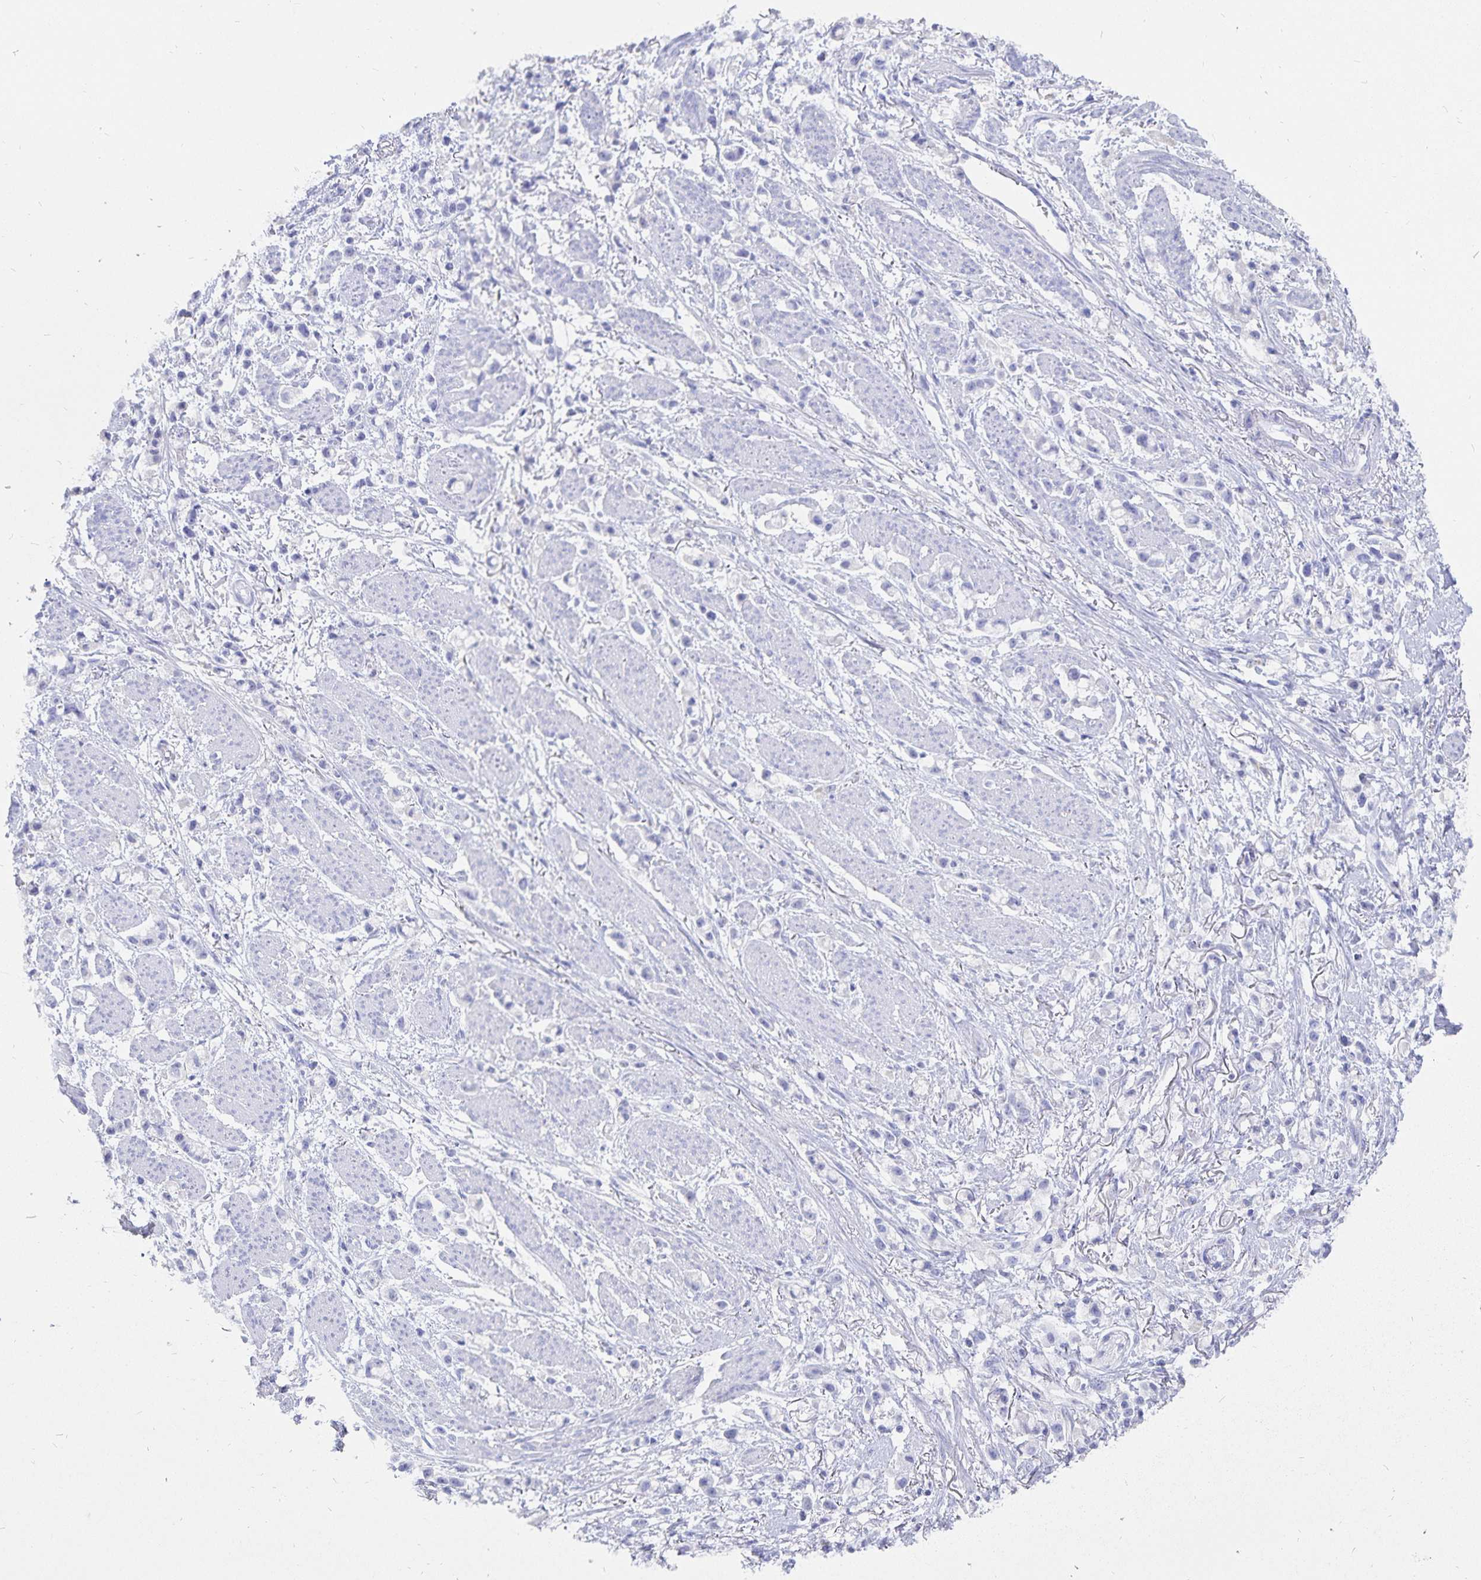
{"staining": {"intensity": "negative", "quantity": "none", "location": "none"}, "tissue": "stomach cancer", "cell_type": "Tumor cells", "image_type": "cancer", "snomed": [{"axis": "morphology", "description": "Adenocarcinoma, NOS"}, {"axis": "topography", "description": "Stomach"}], "caption": "Immunohistochemical staining of stomach adenocarcinoma demonstrates no significant positivity in tumor cells.", "gene": "INSL5", "patient": {"sex": "female", "age": 81}}